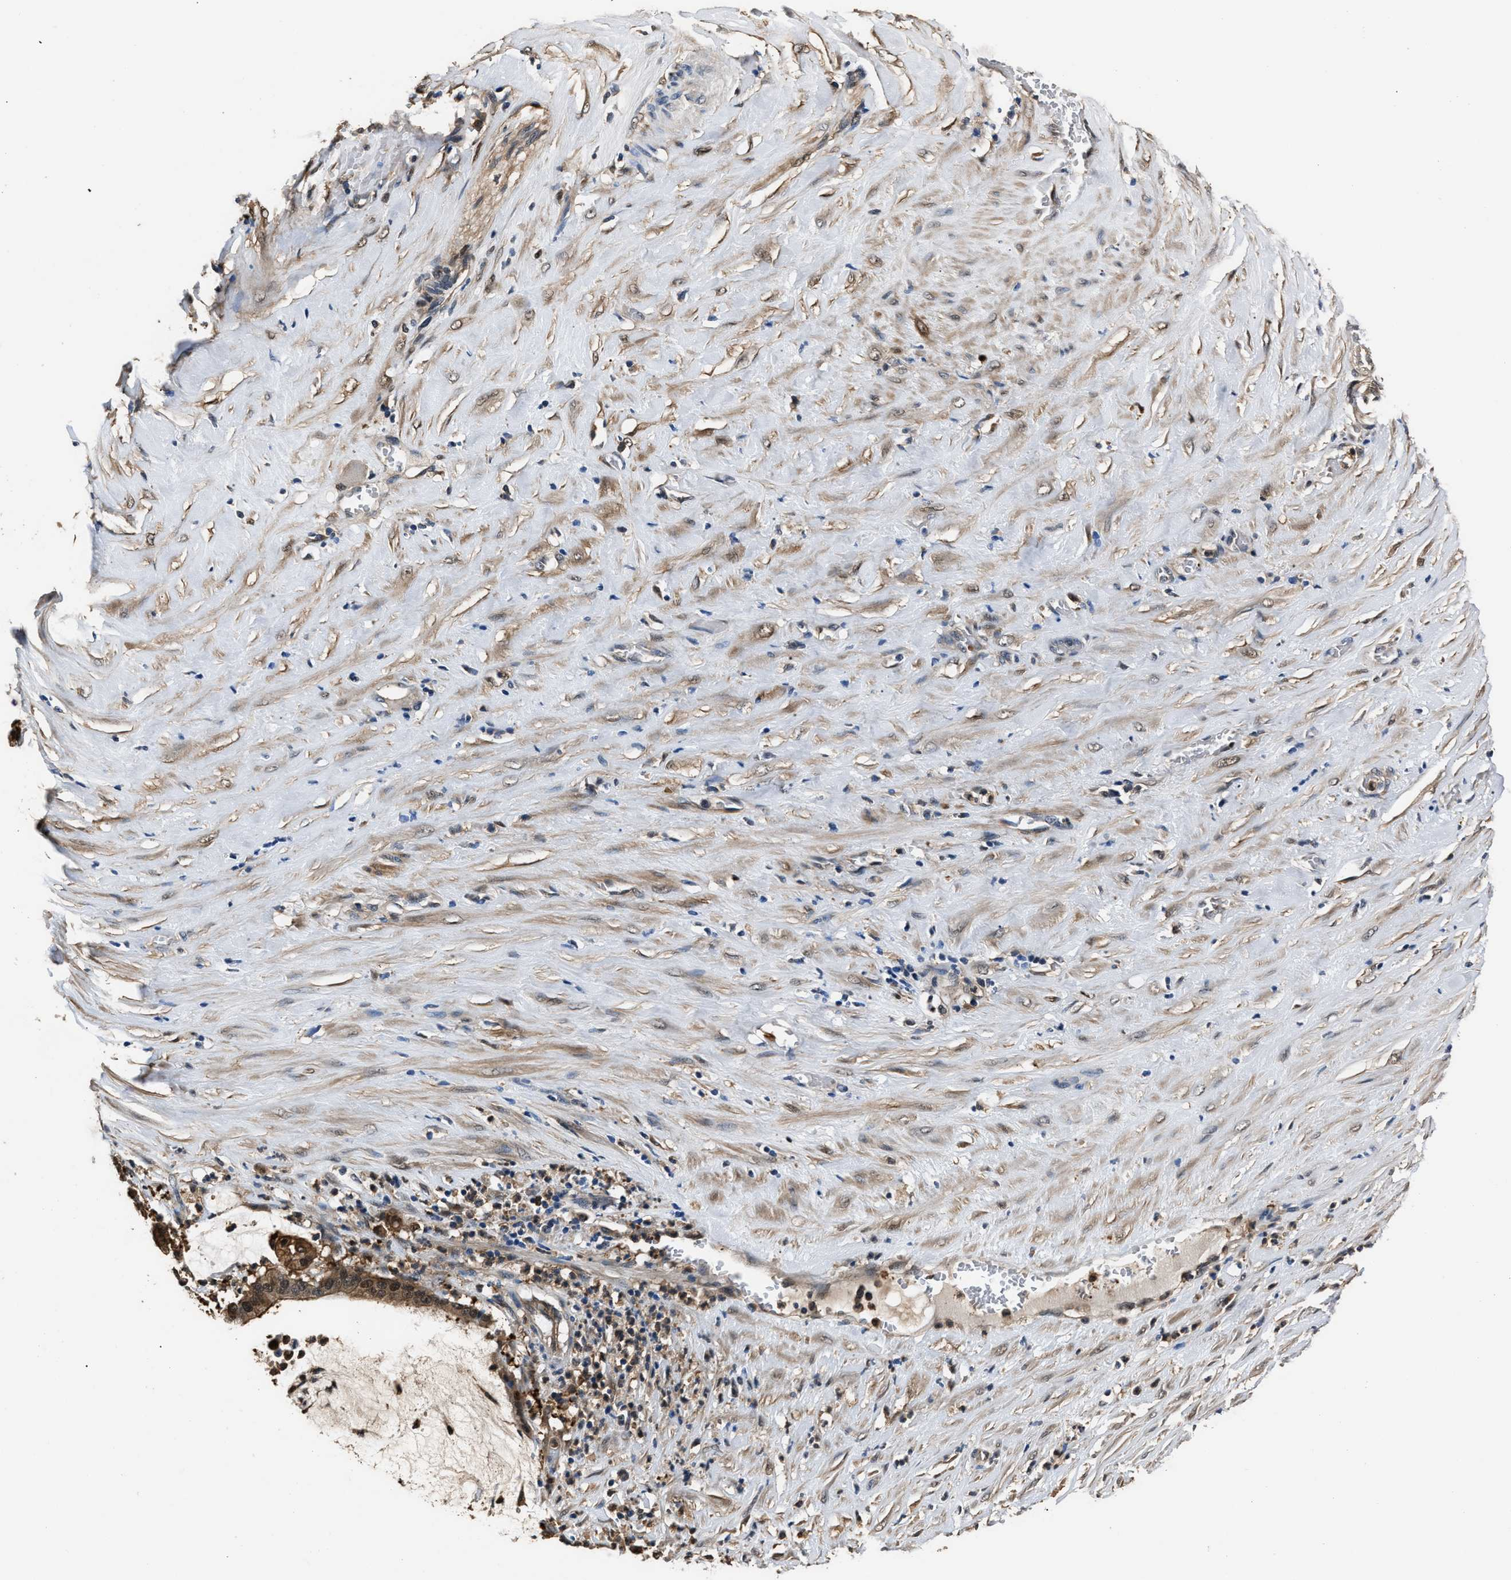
{"staining": {"intensity": "moderate", "quantity": ">75%", "location": "cytoplasmic/membranous"}, "tissue": "pancreatic cancer", "cell_type": "Tumor cells", "image_type": "cancer", "snomed": [{"axis": "morphology", "description": "Adenocarcinoma, NOS"}, {"axis": "topography", "description": "Pancreas"}], "caption": "Immunohistochemical staining of human pancreatic cancer (adenocarcinoma) reveals medium levels of moderate cytoplasmic/membranous positivity in about >75% of tumor cells.", "gene": "GSTP1", "patient": {"sex": "male", "age": 41}}